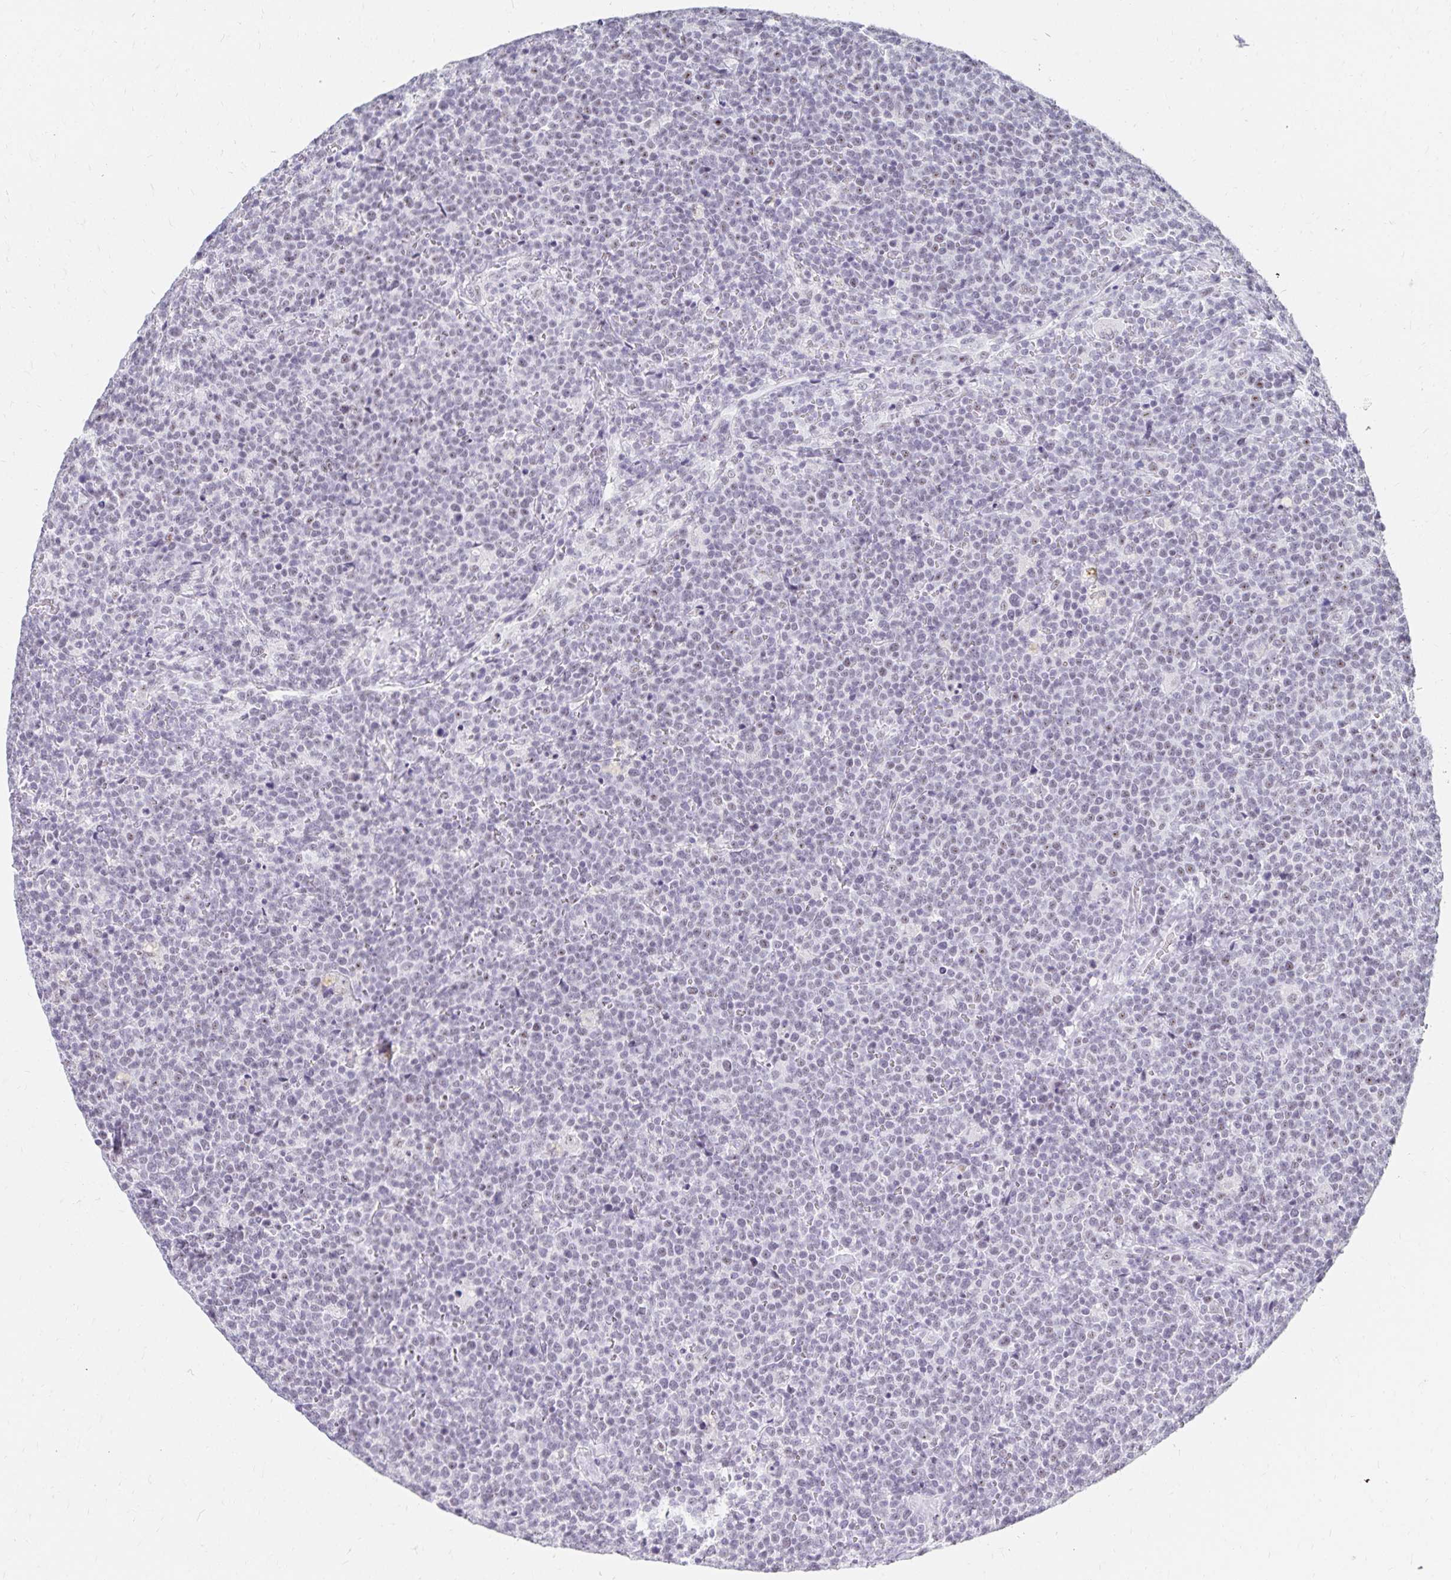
{"staining": {"intensity": "negative", "quantity": "none", "location": "none"}, "tissue": "lymphoma", "cell_type": "Tumor cells", "image_type": "cancer", "snomed": [{"axis": "morphology", "description": "Malignant lymphoma, non-Hodgkin's type, High grade"}, {"axis": "topography", "description": "Lymph node"}], "caption": "This is a micrograph of IHC staining of lymphoma, which shows no expression in tumor cells. (IHC, brightfield microscopy, high magnification).", "gene": "C20orf85", "patient": {"sex": "male", "age": 61}}